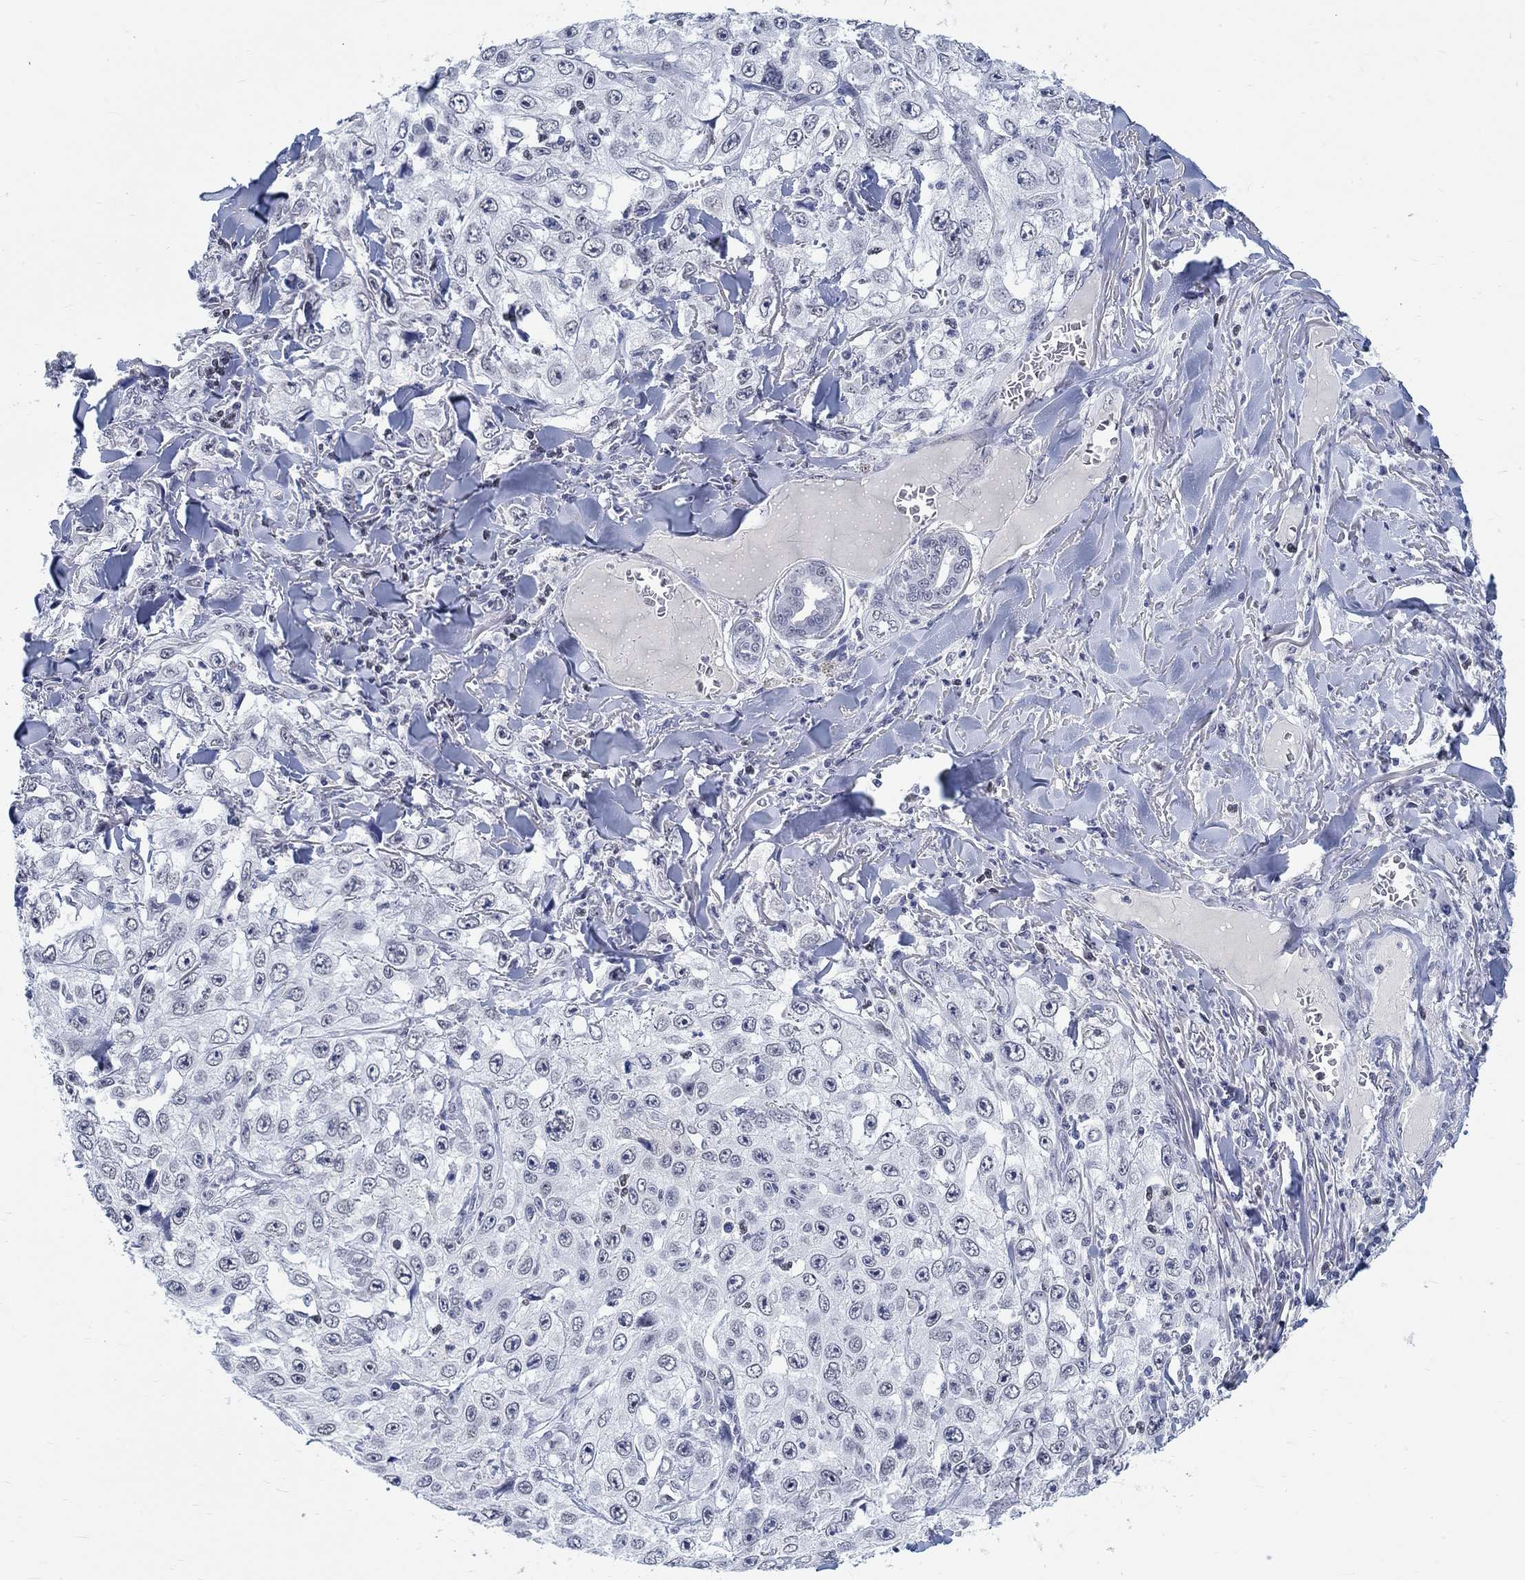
{"staining": {"intensity": "negative", "quantity": "none", "location": "none"}, "tissue": "skin cancer", "cell_type": "Tumor cells", "image_type": "cancer", "snomed": [{"axis": "morphology", "description": "Squamous cell carcinoma, NOS"}, {"axis": "topography", "description": "Skin"}], "caption": "Tumor cells are negative for protein expression in human skin cancer (squamous cell carcinoma).", "gene": "ANKS1B", "patient": {"sex": "male", "age": 82}}